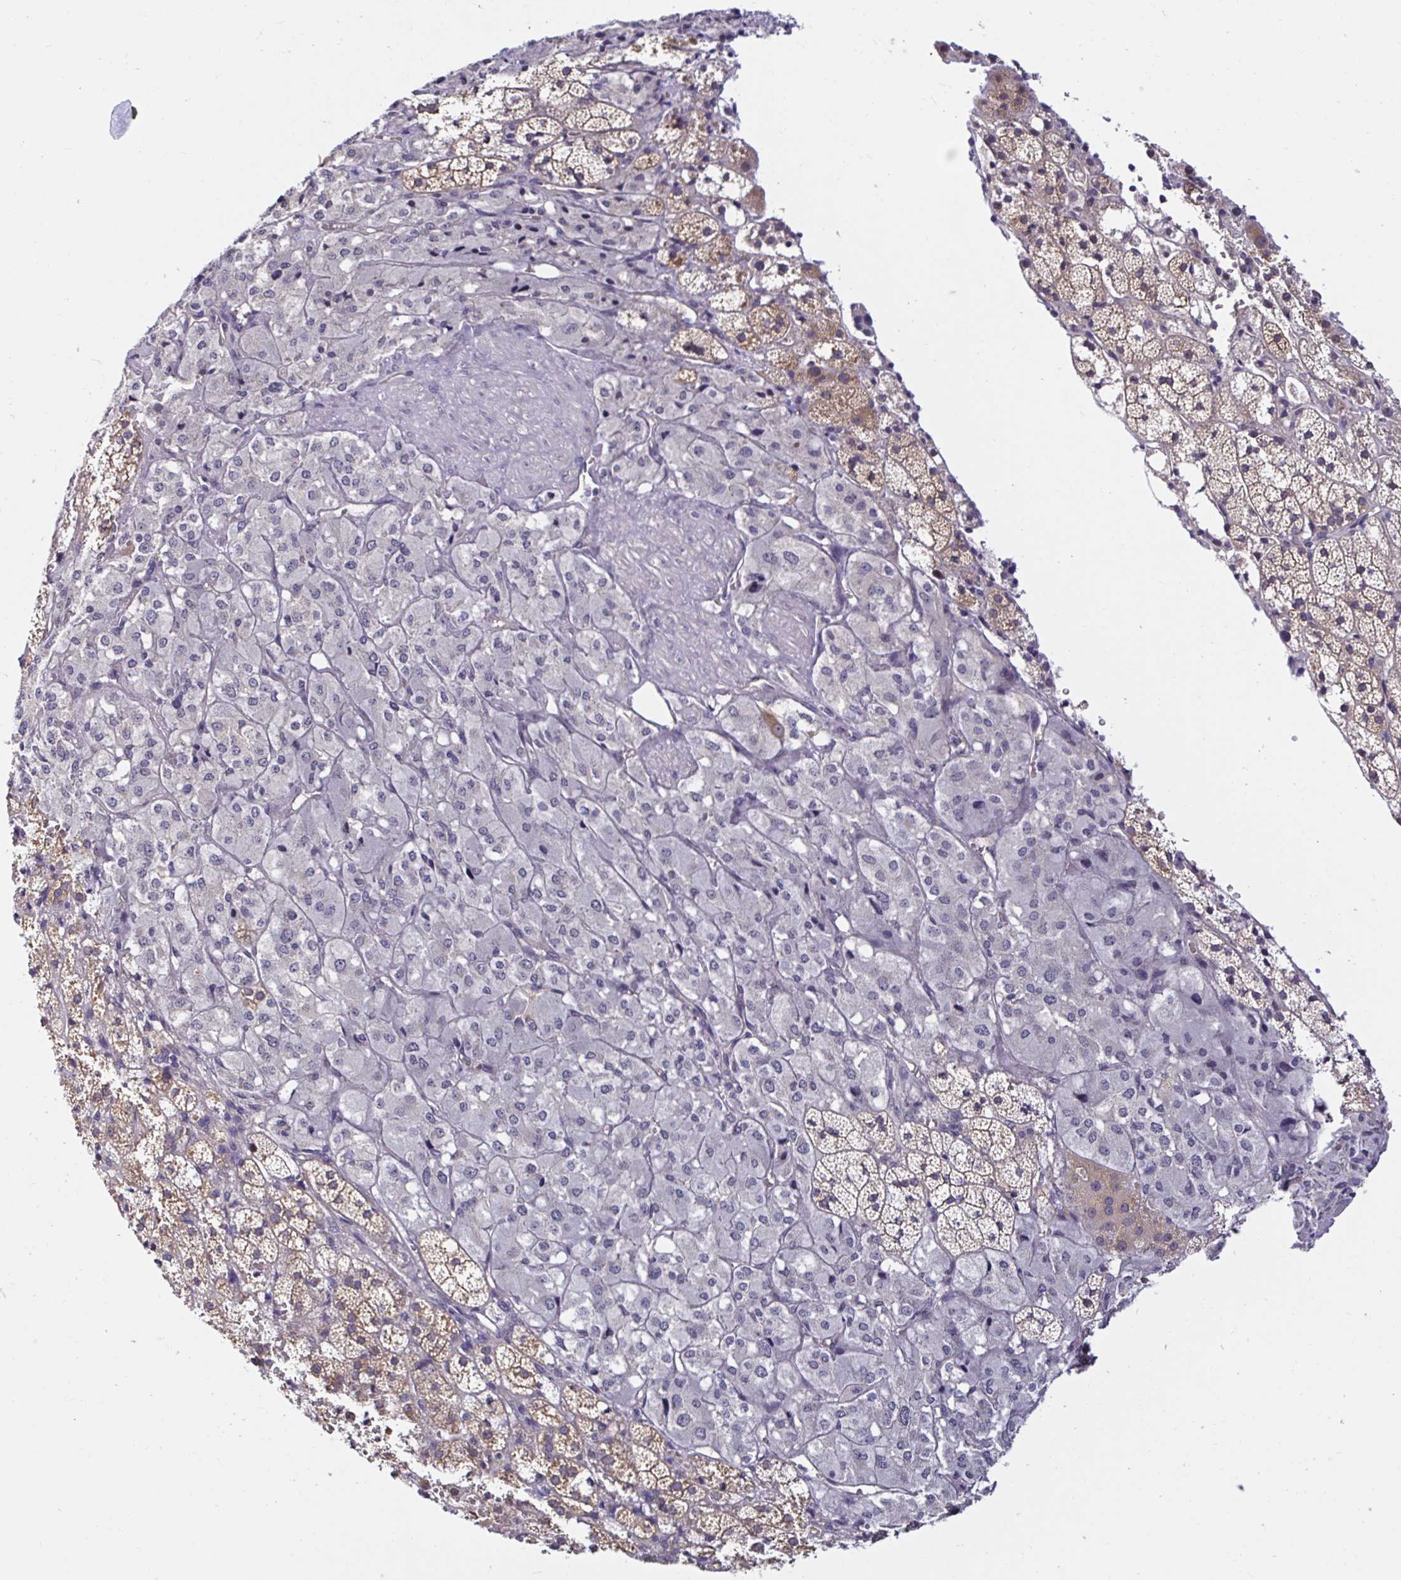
{"staining": {"intensity": "moderate", "quantity": "25%-75%", "location": "cytoplasmic/membranous"}, "tissue": "adrenal gland", "cell_type": "Glandular cells", "image_type": "normal", "snomed": [{"axis": "morphology", "description": "Normal tissue, NOS"}, {"axis": "topography", "description": "Adrenal gland"}], "caption": "This photomicrograph shows immunohistochemistry staining of unremarkable human adrenal gland, with medium moderate cytoplasmic/membranous expression in approximately 25%-75% of glandular cells.", "gene": "RSRP1", "patient": {"sex": "male", "age": 53}}